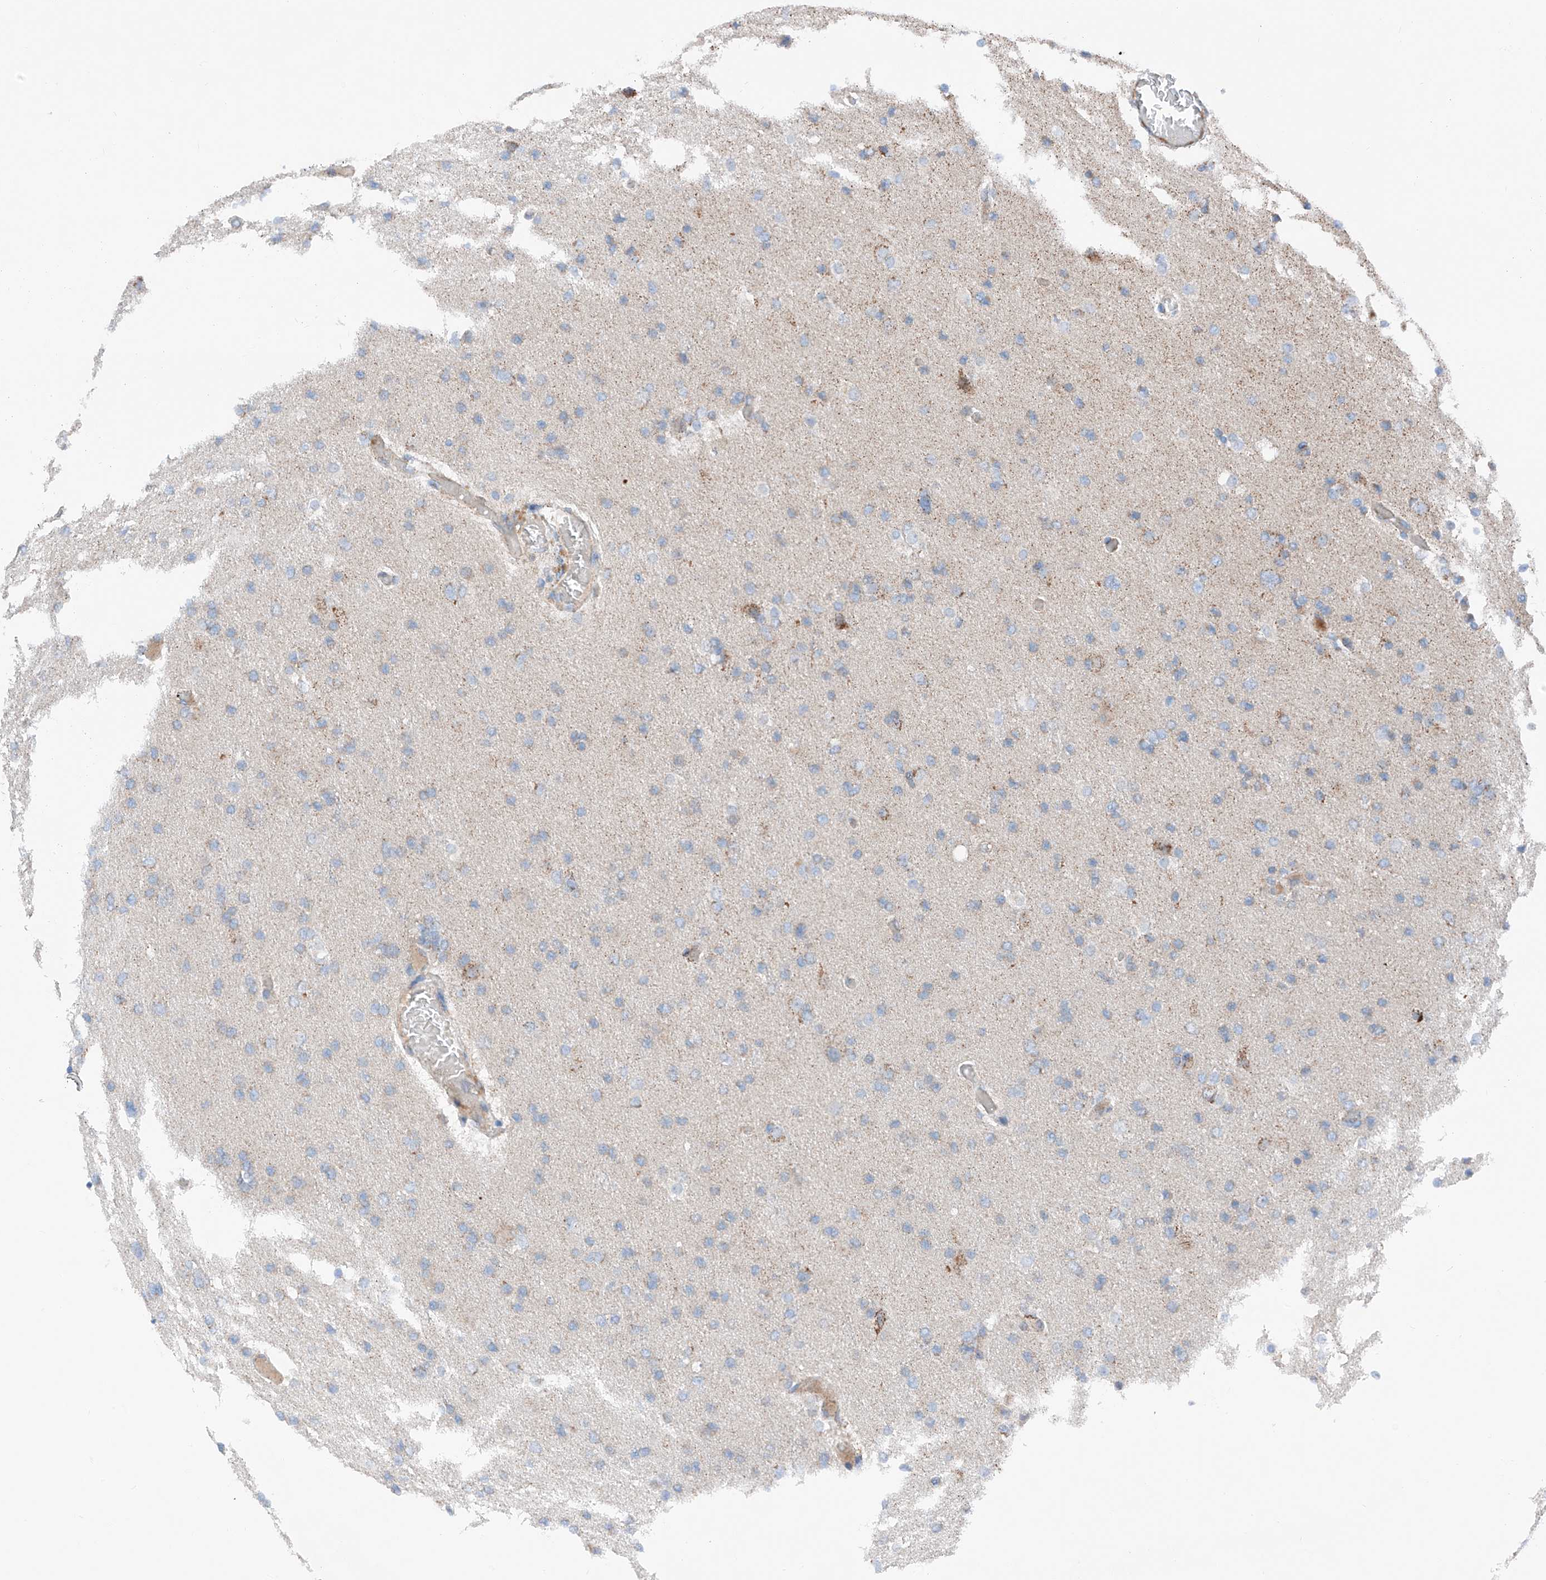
{"staining": {"intensity": "negative", "quantity": "none", "location": "none"}, "tissue": "glioma", "cell_type": "Tumor cells", "image_type": "cancer", "snomed": [{"axis": "morphology", "description": "Glioma, malignant, High grade"}, {"axis": "topography", "description": "Cerebral cortex"}], "caption": "Tumor cells show no significant protein staining in glioma.", "gene": "MRAP", "patient": {"sex": "female", "age": 36}}